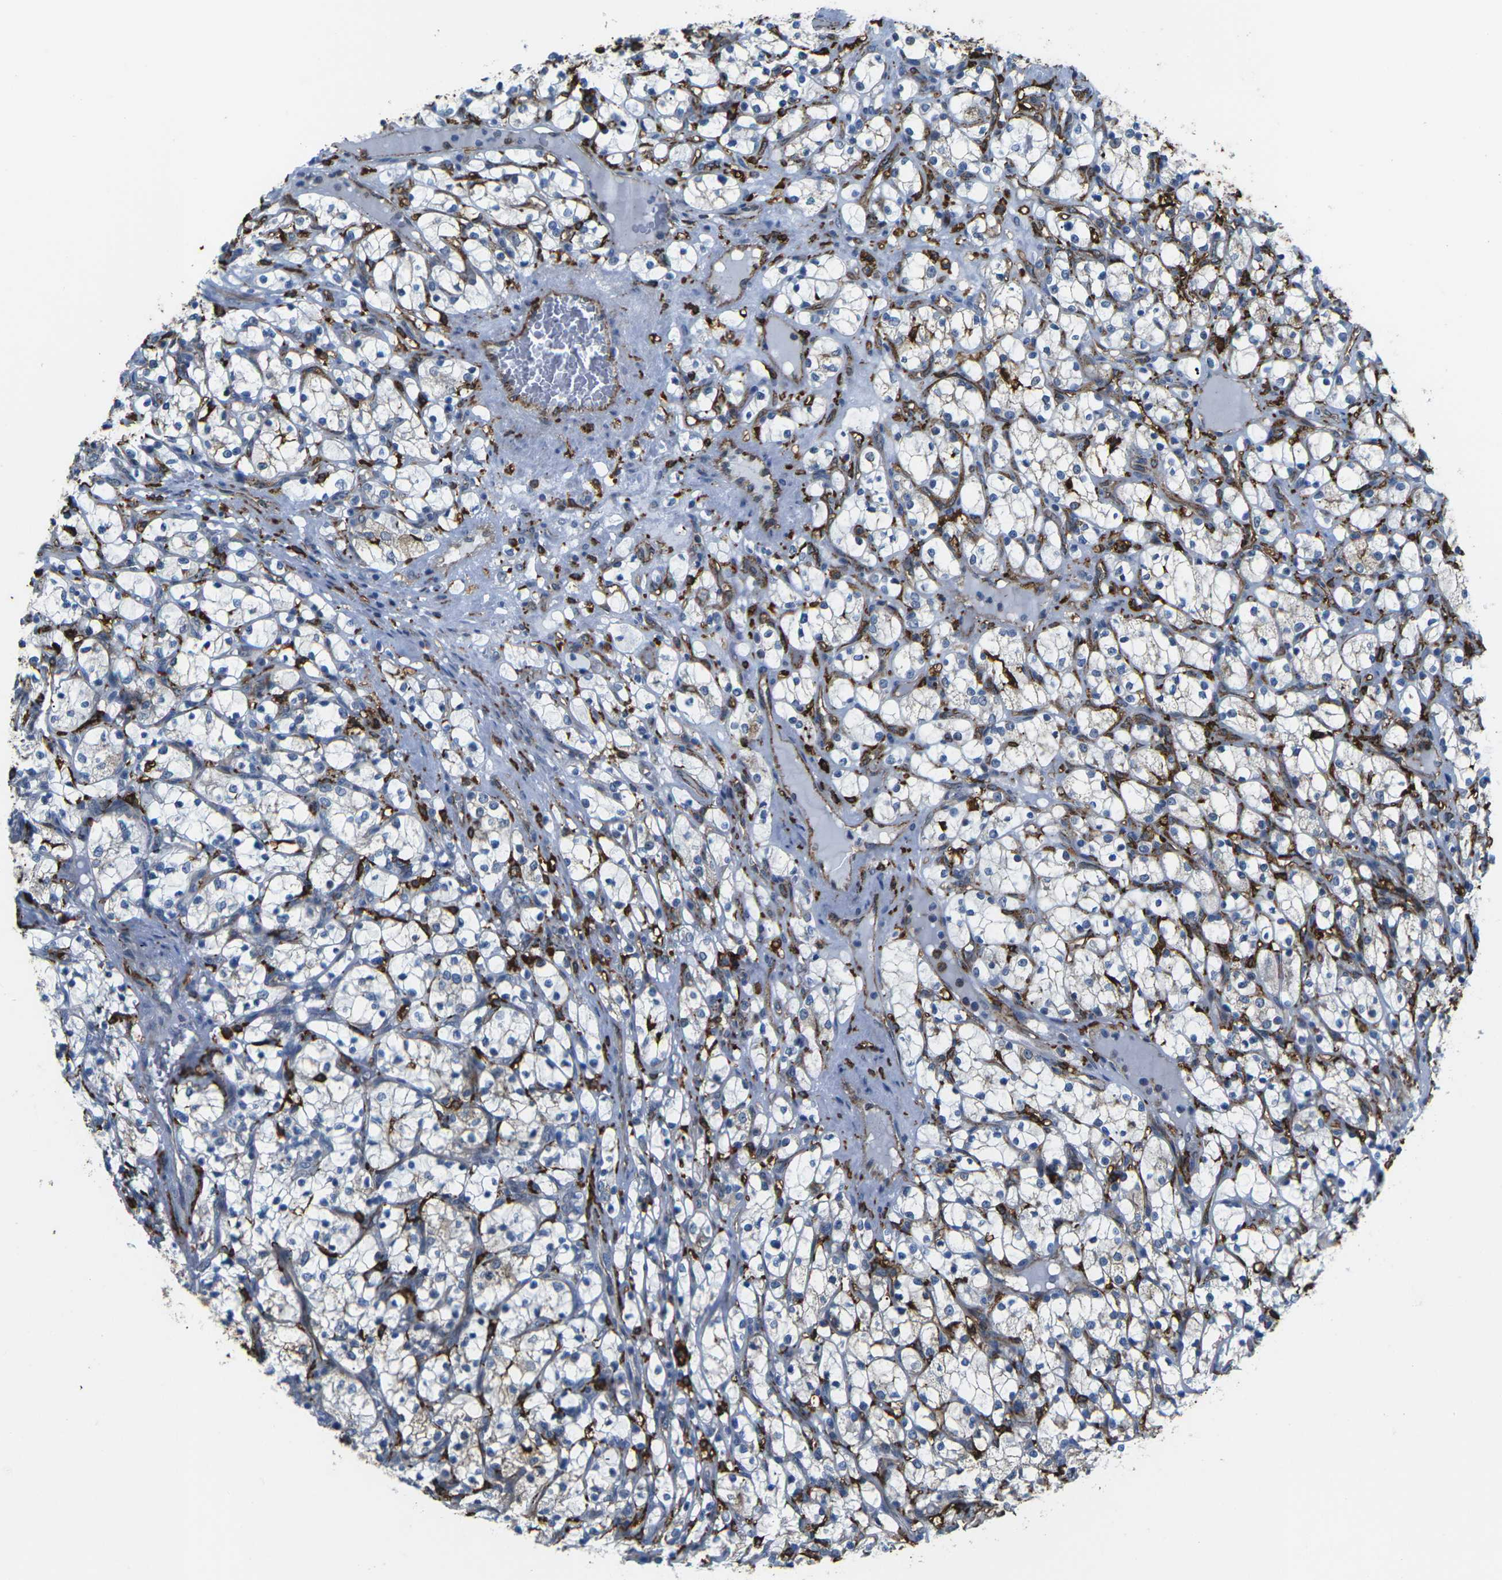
{"staining": {"intensity": "negative", "quantity": "none", "location": "none"}, "tissue": "renal cancer", "cell_type": "Tumor cells", "image_type": "cancer", "snomed": [{"axis": "morphology", "description": "Adenocarcinoma, NOS"}, {"axis": "topography", "description": "Kidney"}], "caption": "Renal cancer (adenocarcinoma) stained for a protein using immunohistochemistry exhibits no expression tumor cells.", "gene": "PTPN1", "patient": {"sex": "female", "age": 69}}